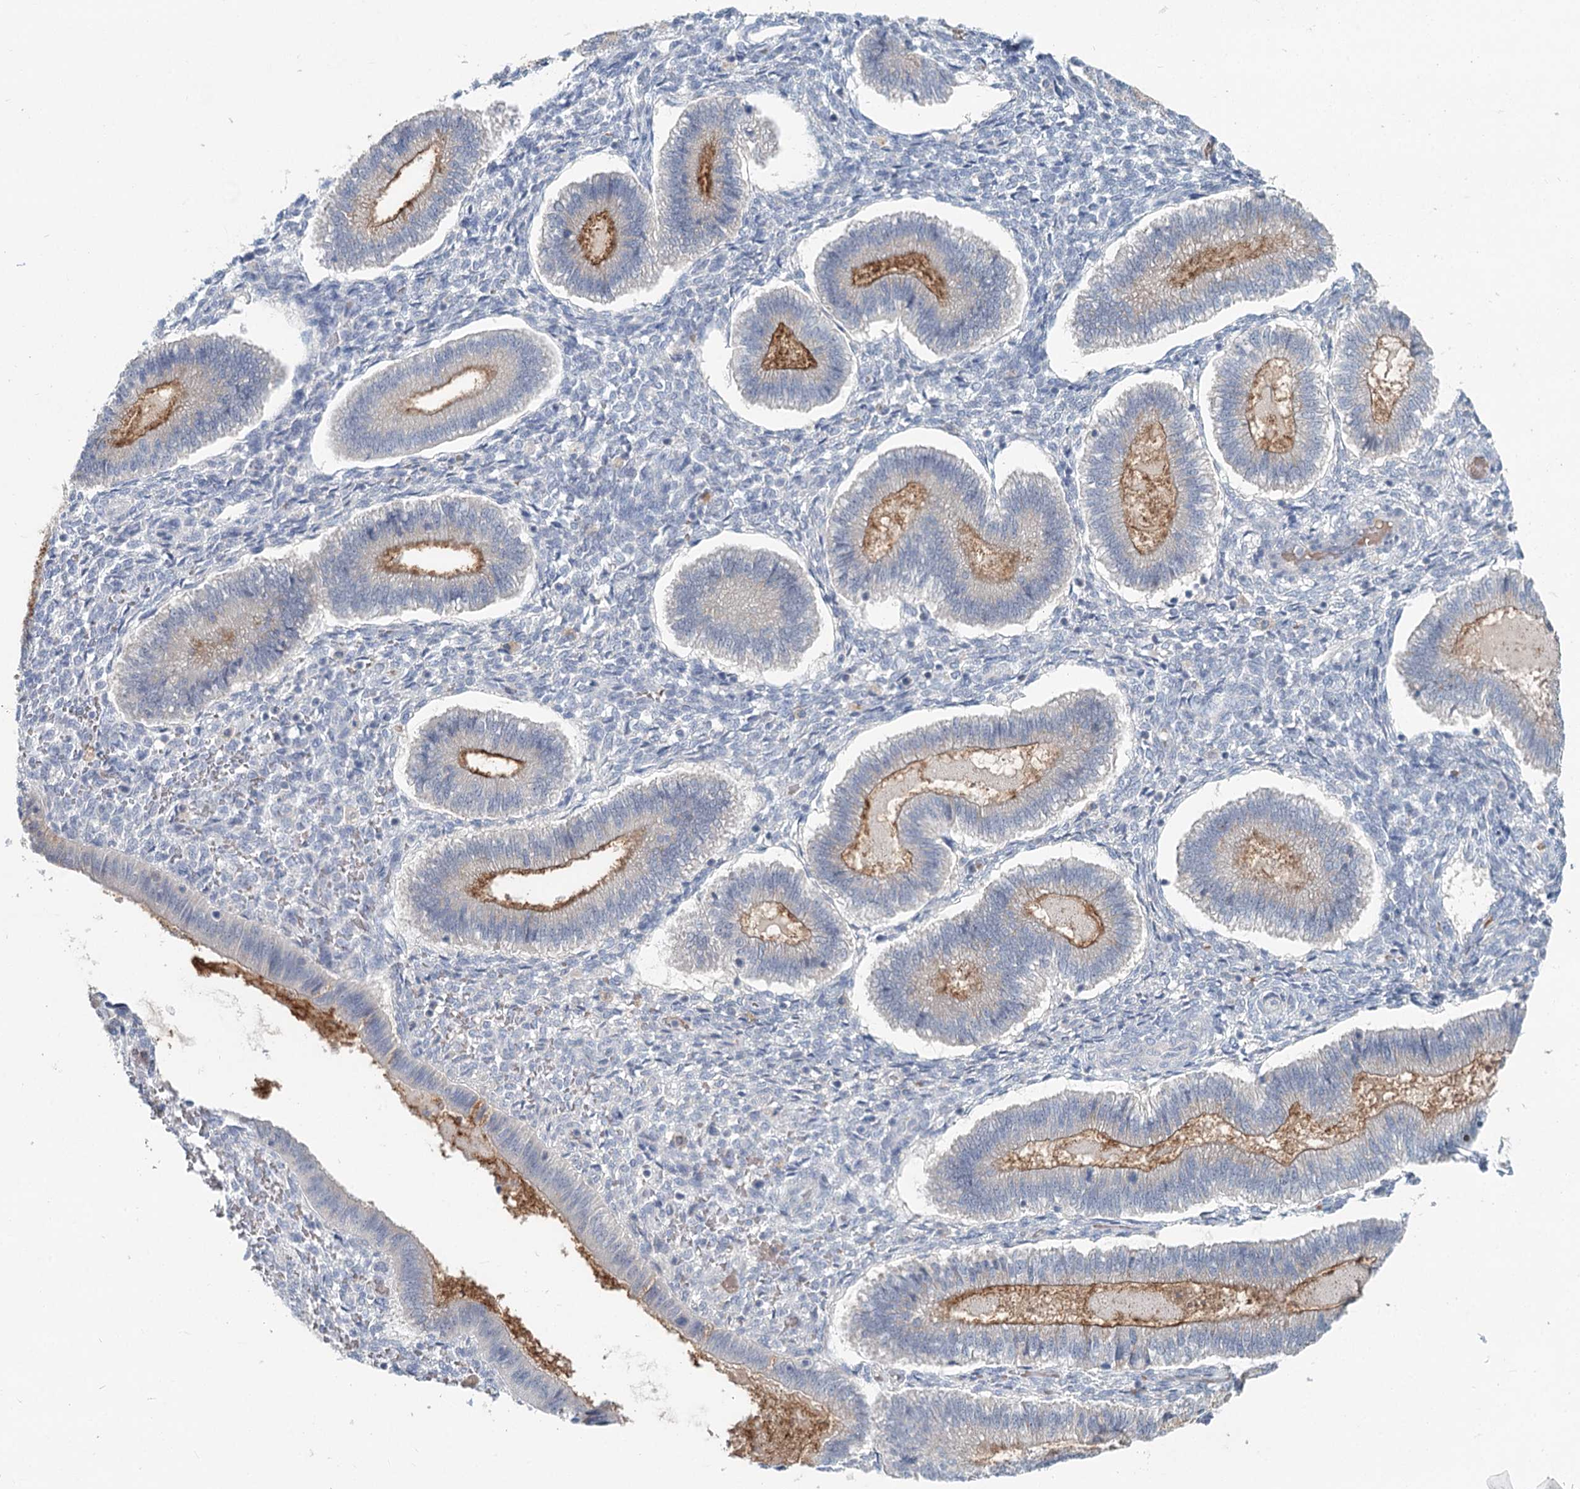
{"staining": {"intensity": "negative", "quantity": "none", "location": "none"}, "tissue": "endometrium", "cell_type": "Cells in endometrial stroma", "image_type": "normal", "snomed": [{"axis": "morphology", "description": "Normal tissue, NOS"}, {"axis": "topography", "description": "Endometrium"}], "caption": "The micrograph displays no significant expression in cells in endometrial stroma of endometrium.", "gene": "FBXO7", "patient": {"sex": "female", "age": 25}}